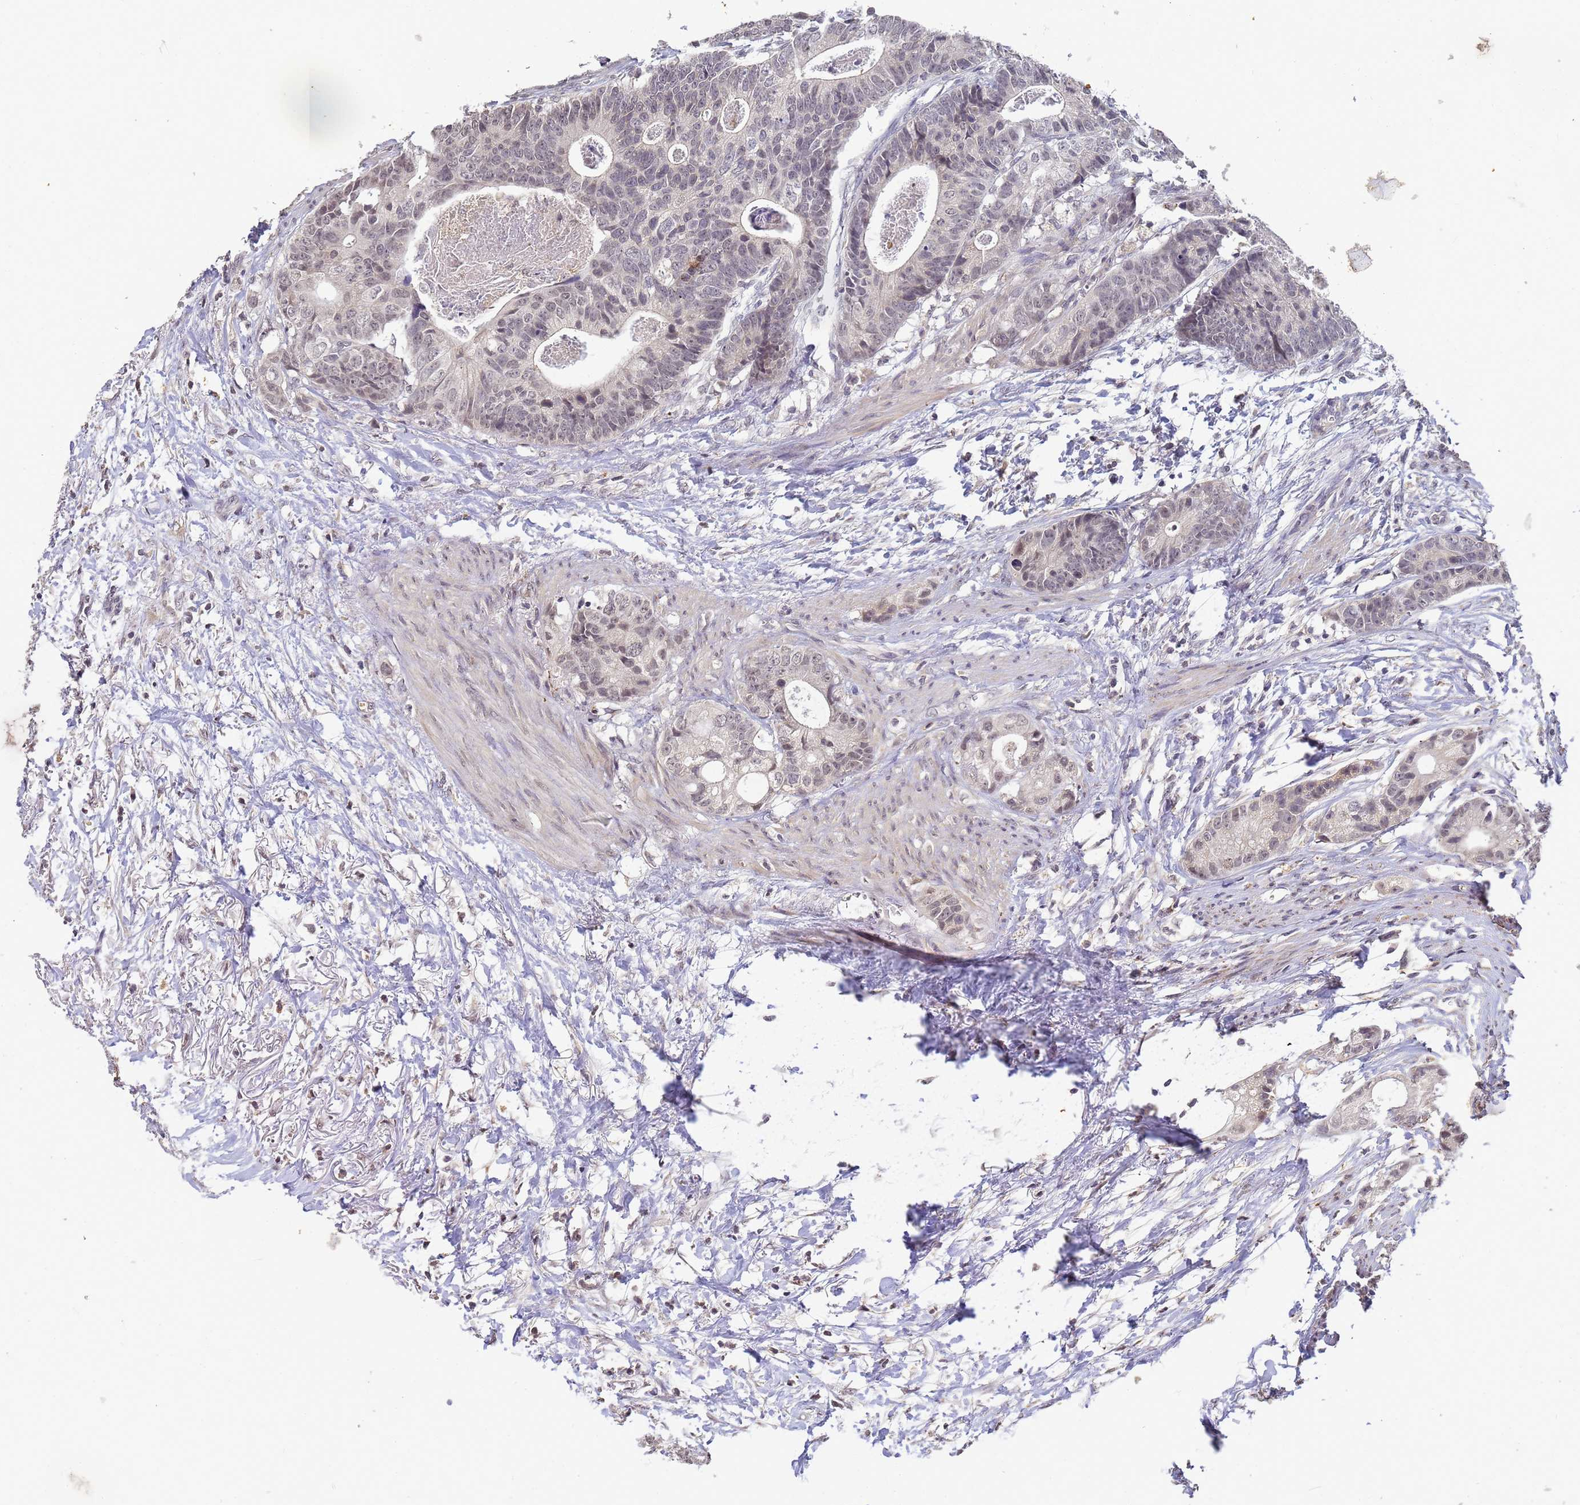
{"staining": {"intensity": "negative", "quantity": "none", "location": "none"}, "tissue": "colorectal cancer", "cell_type": "Tumor cells", "image_type": "cancer", "snomed": [{"axis": "morphology", "description": "Adenocarcinoma, NOS"}, {"axis": "topography", "description": "Colon"}], "caption": "Tumor cells show no significant protein staining in colorectal adenocarcinoma.", "gene": "MYL7", "patient": {"sex": "female", "age": 57}}